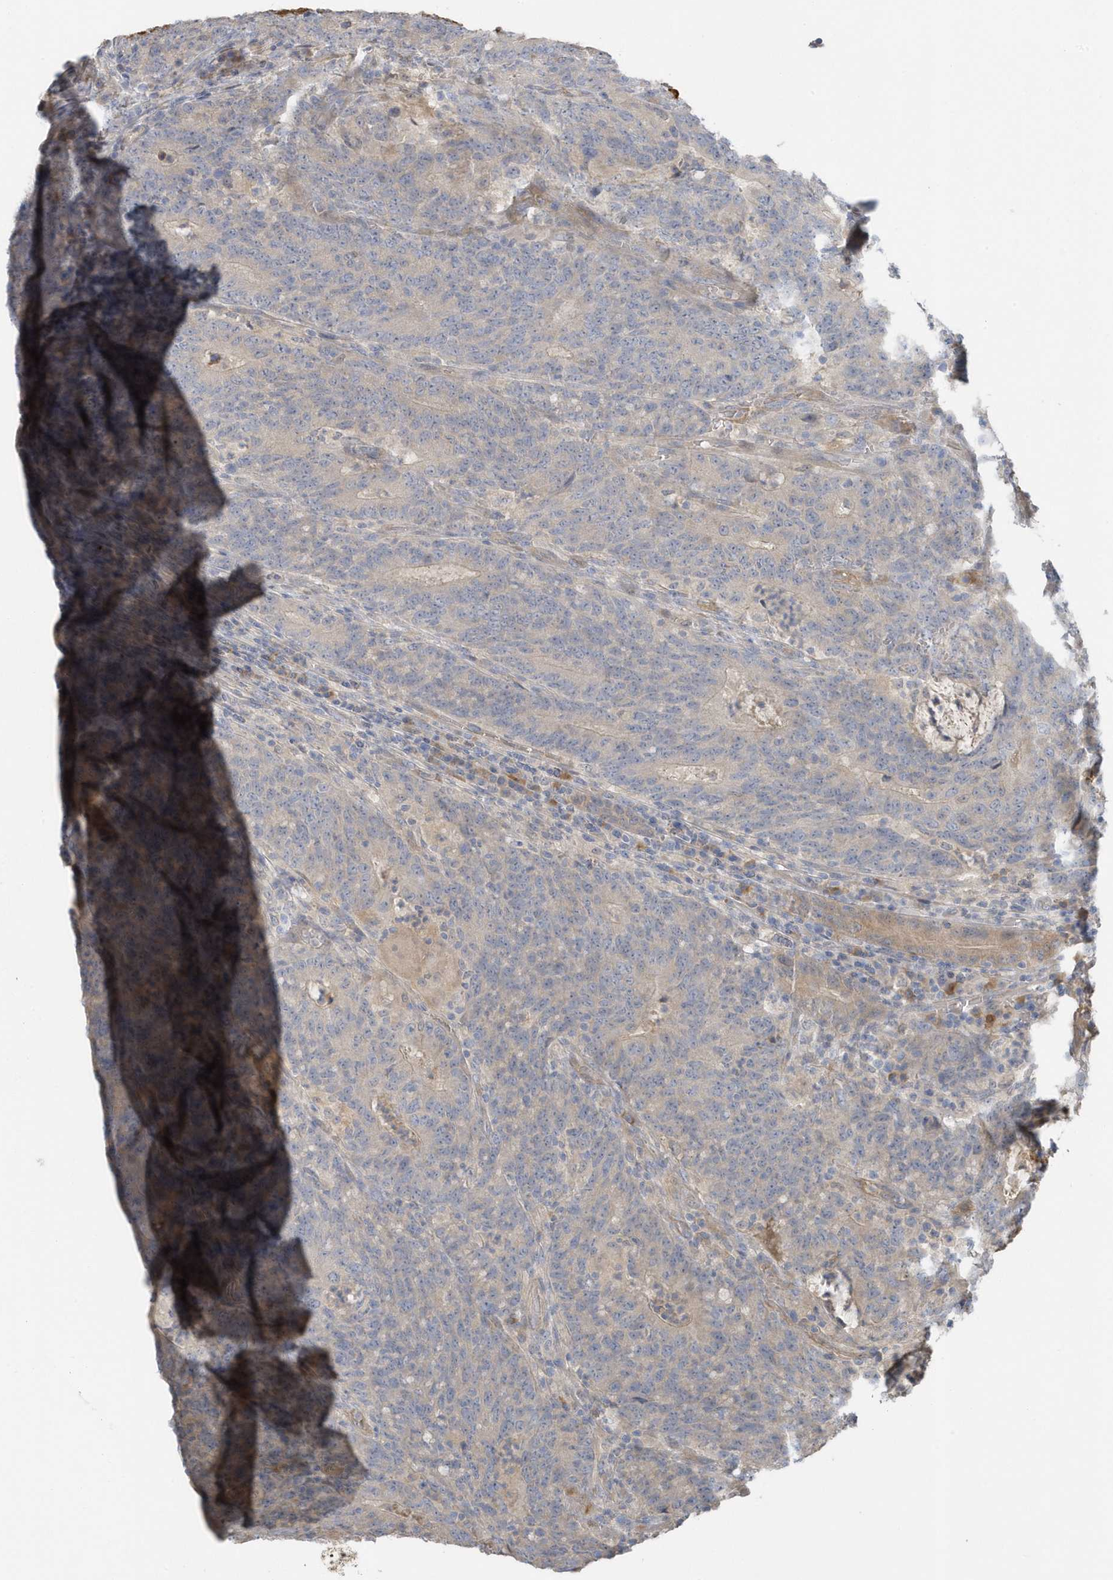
{"staining": {"intensity": "negative", "quantity": "none", "location": "none"}, "tissue": "colorectal cancer", "cell_type": "Tumor cells", "image_type": "cancer", "snomed": [{"axis": "morphology", "description": "Normal tissue, NOS"}, {"axis": "morphology", "description": "Adenocarcinoma, NOS"}, {"axis": "topography", "description": "Colon"}], "caption": "High power microscopy micrograph of an immunohistochemistry image of colorectal cancer (adenocarcinoma), revealing no significant staining in tumor cells. The staining was performed using DAB to visualize the protein expression in brown, while the nuclei were stained in blue with hematoxylin (Magnification: 20x).", "gene": "USP53", "patient": {"sex": "female", "age": 75}}